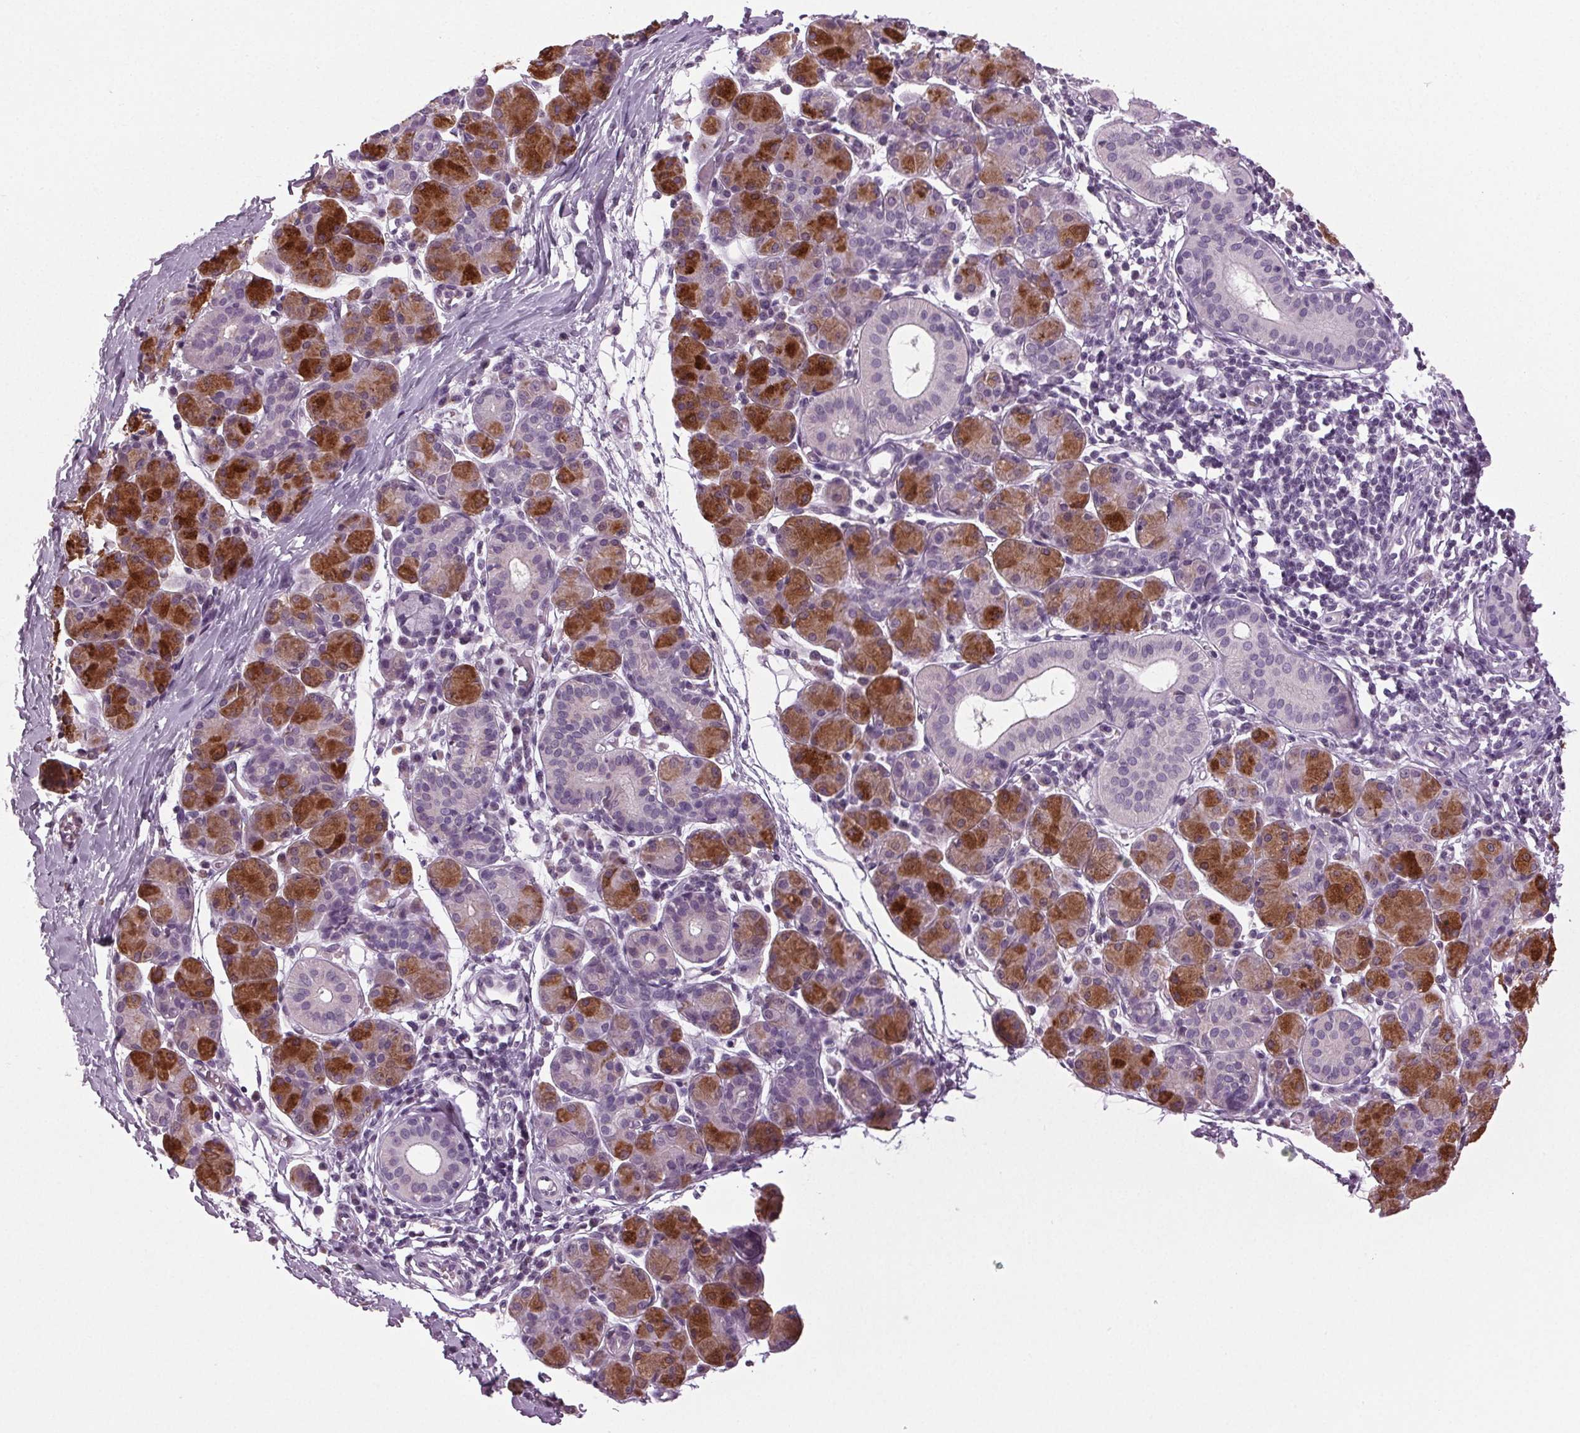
{"staining": {"intensity": "moderate", "quantity": "25%-75%", "location": "cytoplasmic/membranous"}, "tissue": "salivary gland", "cell_type": "Glandular cells", "image_type": "normal", "snomed": [{"axis": "morphology", "description": "Normal tissue, NOS"}, {"axis": "morphology", "description": "Inflammation, NOS"}, {"axis": "topography", "description": "Lymph node"}, {"axis": "topography", "description": "Salivary gland"}], "caption": "Salivary gland stained with a brown dye shows moderate cytoplasmic/membranous positive expression in approximately 25%-75% of glandular cells.", "gene": "DNAH12", "patient": {"sex": "male", "age": 3}}